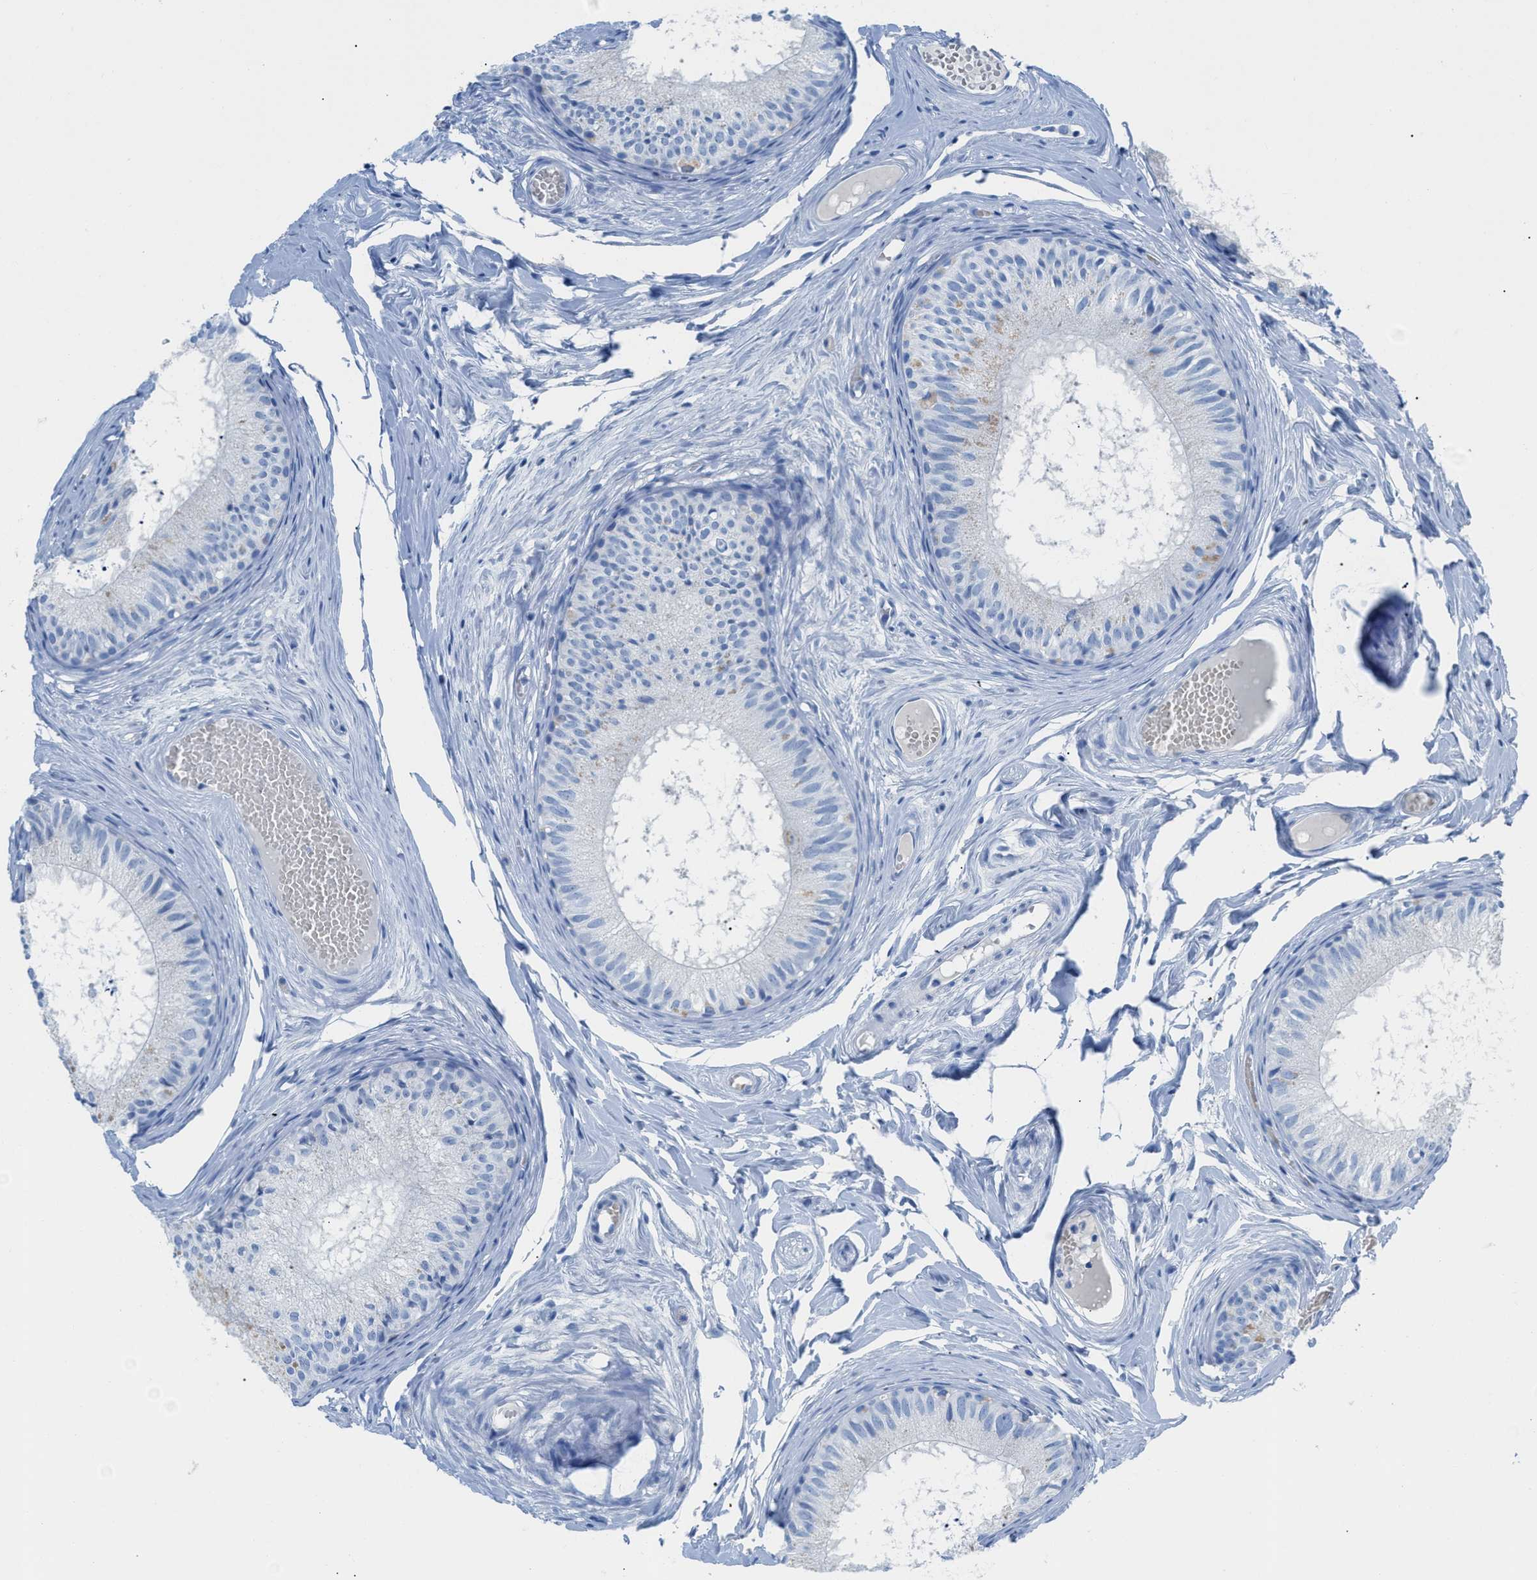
{"staining": {"intensity": "negative", "quantity": "none", "location": "none"}, "tissue": "epididymis", "cell_type": "Glandular cells", "image_type": "normal", "snomed": [{"axis": "morphology", "description": "Normal tissue, NOS"}, {"axis": "topography", "description": "Epididymis"}], "caption": "Epididymis was stained to show a protein in brown. There is no significant expression in glandular cells. (IHC, brightfield microscopy, high magnification).", "gene": "TCL1A", "patient": {"sex": "male", "age": 46}}